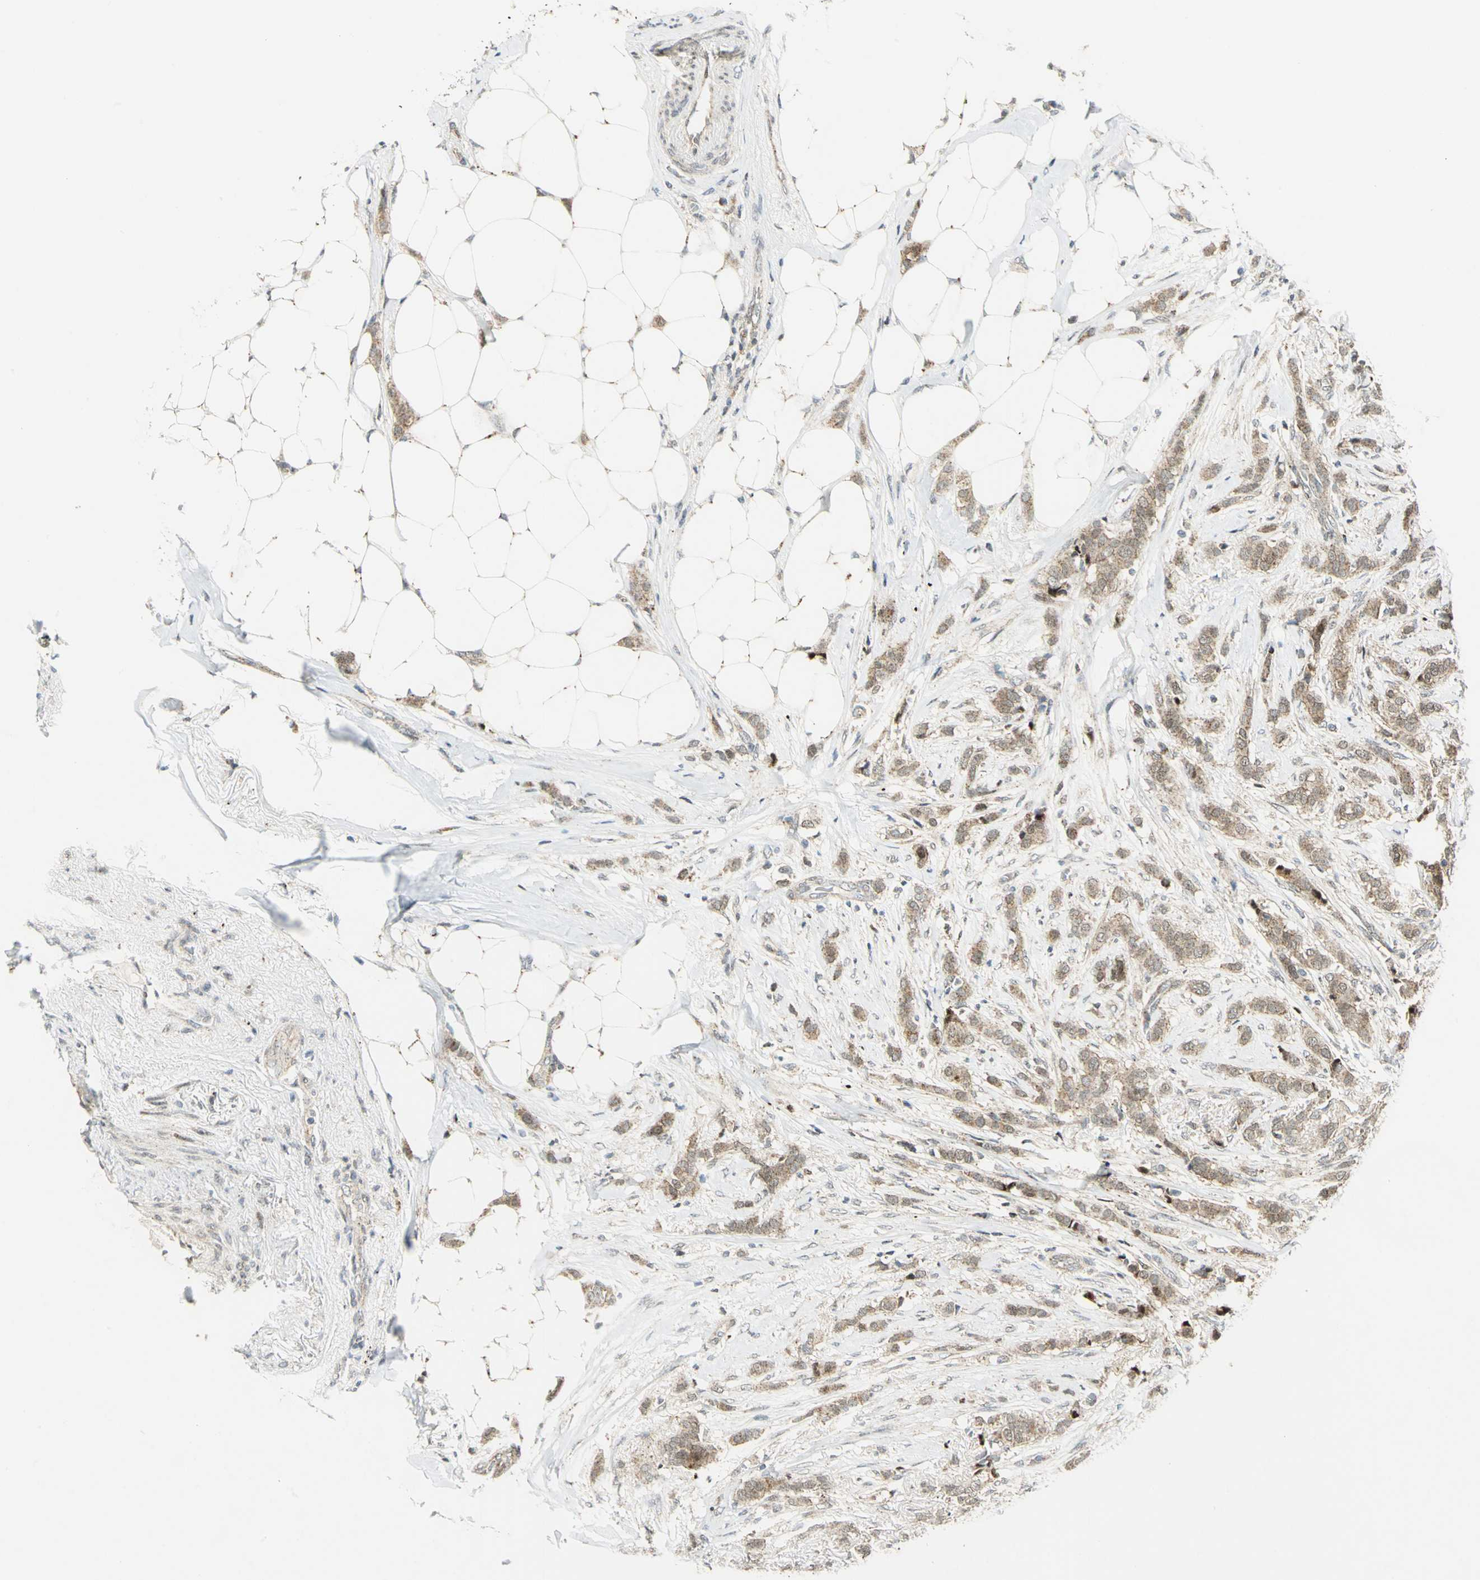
{"staining": {"intensity": "moderate", "quantity": ">75%", "location": "cytoplasmic/membranous"}, "tissue": "breast cancer", "cell_type": "Tumor cells", "image_type": "cancer", "snomed": [{"axis": "morphology", "description": "Lobular carcinoma"}, {"axis": "topography", "description": "Breast"}], "caption": "Human breast cancer stained for a protein (brown) displays moderate cytoplasmic/membranous positive staining in about >75% of tumor cells.", "gene": "ATP6V1A", "patient": {"sex": "female", "age": 55}}